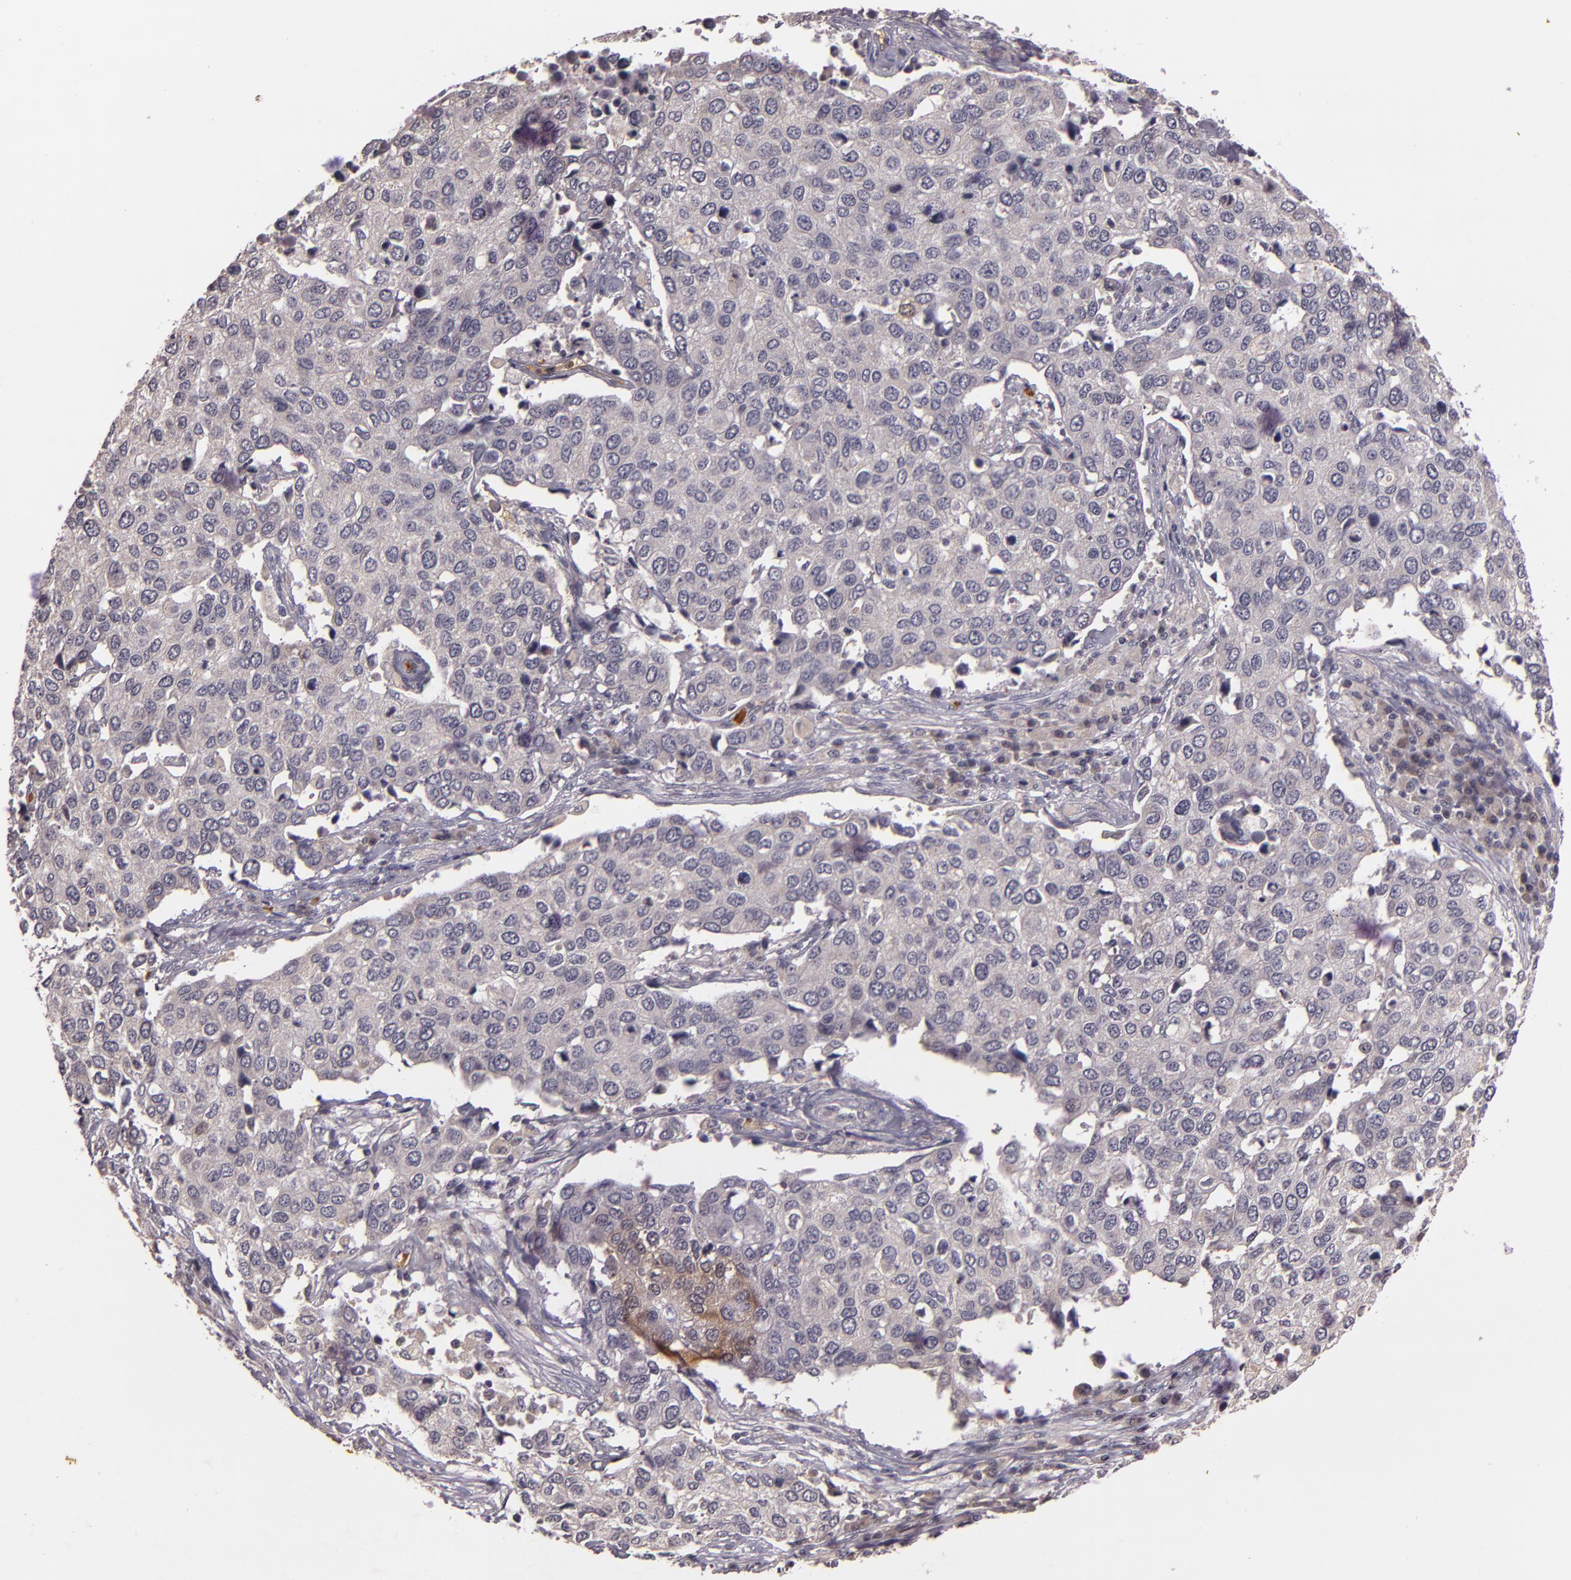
{"staining": {"intensity": "negative", "quantity": "none", "location": "none"}, "tissue": "cervical cancer", "cell_type": "Tumor cells", "image_type": "cancer", "snomed": [{"axis": "morphology", "description": "Squamous cell carcinoma, NOS"}, {"axis": "topography", "description": "Cervix"}], "caption": "Squamous cell carcinoma (cervical) was stained to show a protein in brown. There is no significant positivity in tumor cells.", "gene": "TFF1", "patient": {"sex": "female", "age": 54}}